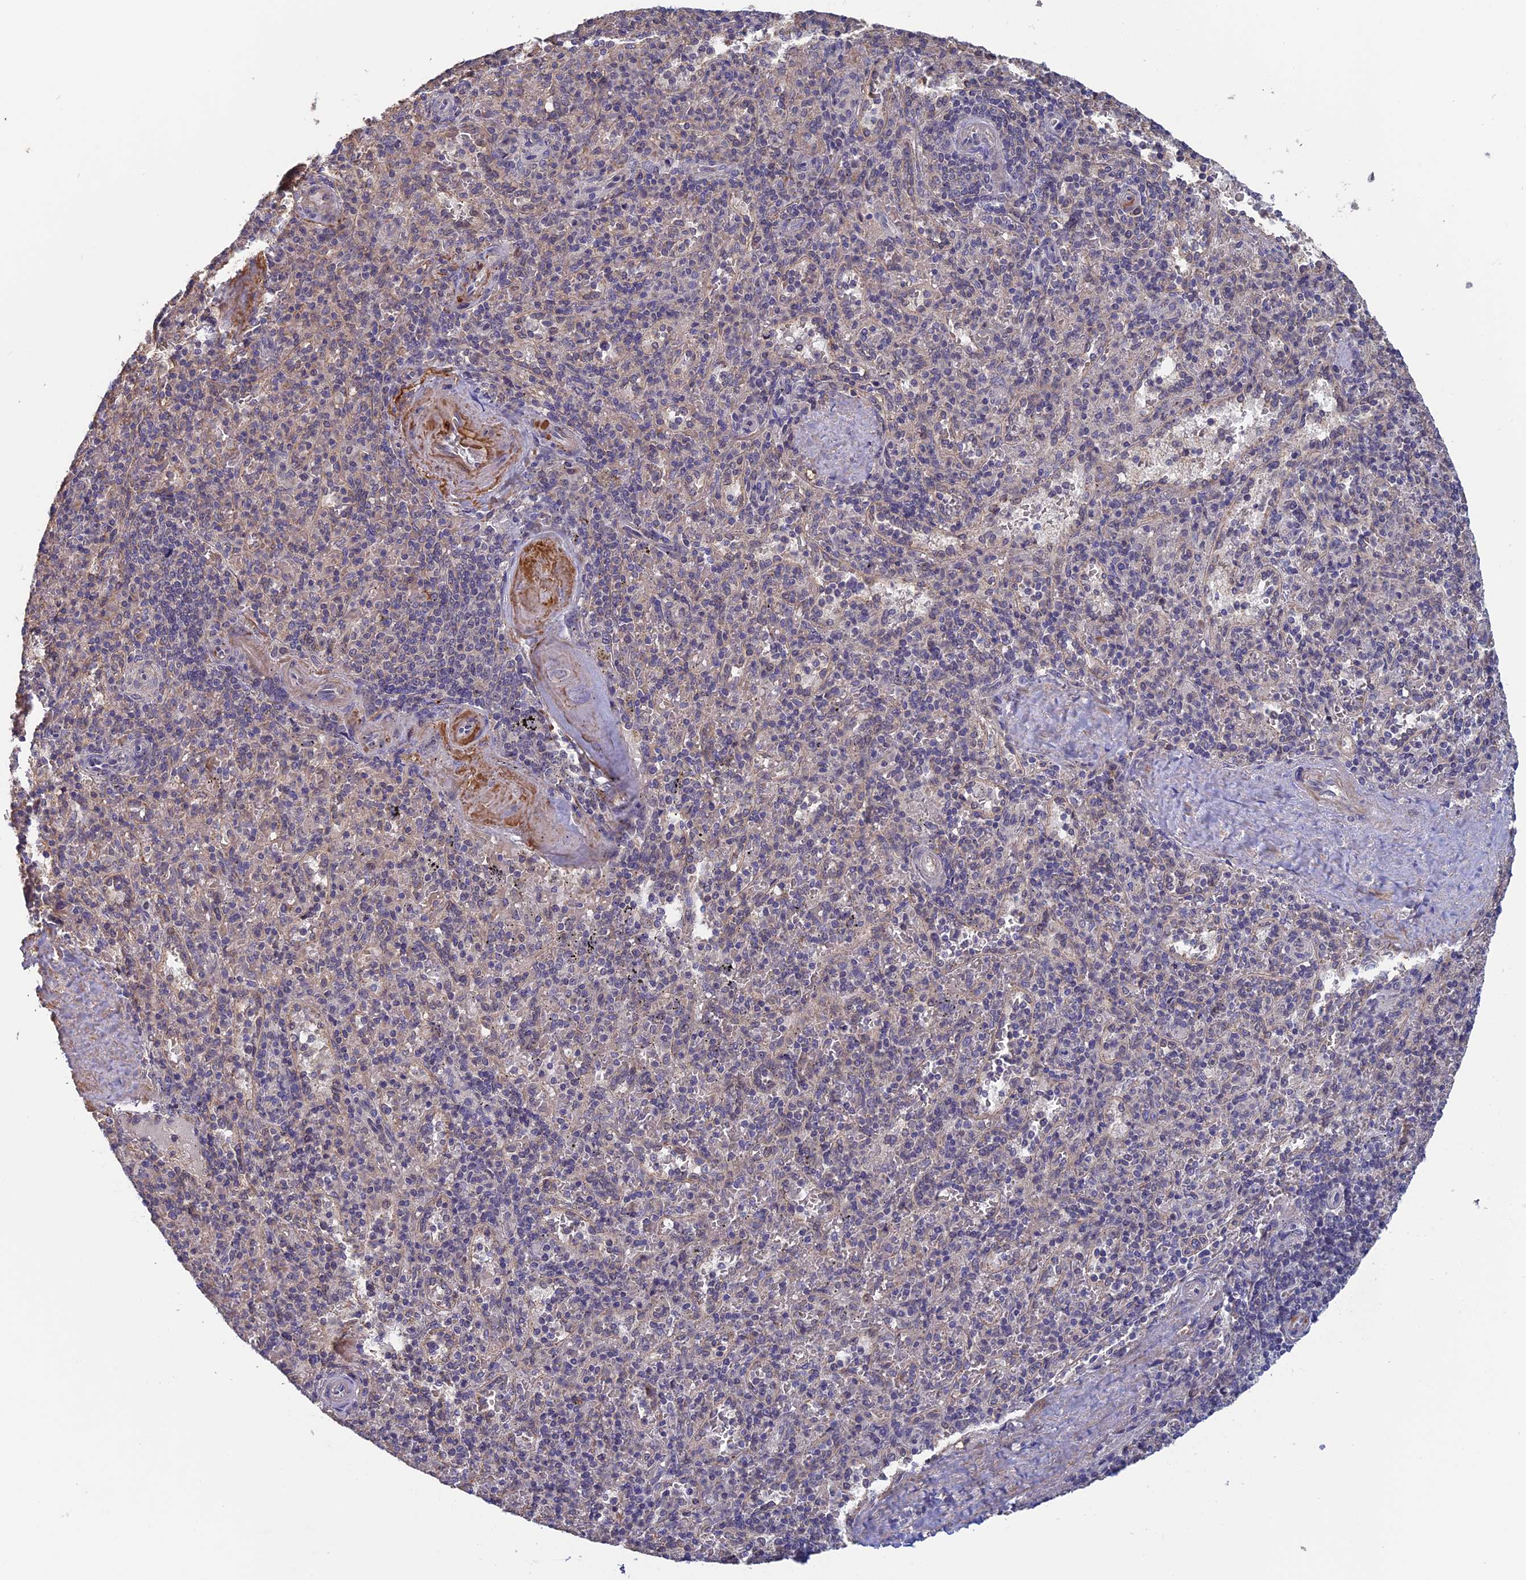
{"staining": {"intensity": "negative", "quantity": "none", "location": "none"}, "tissue": "spleen", "cell_type": "Cells in red pulp", "image_type": "normal", "snomed": [{"axis": "morphology", "description": "Normal tissue, NOS"}, {"axis": "topography", "description": "Spleen"}], "caption": "This is a micrograph of immunohistochemistry staining of unremarkable spleen, which shows no positivity in cells in red pulp.", "gene": "FAM98C", "patient": {"sex": "male", "age": 82}}